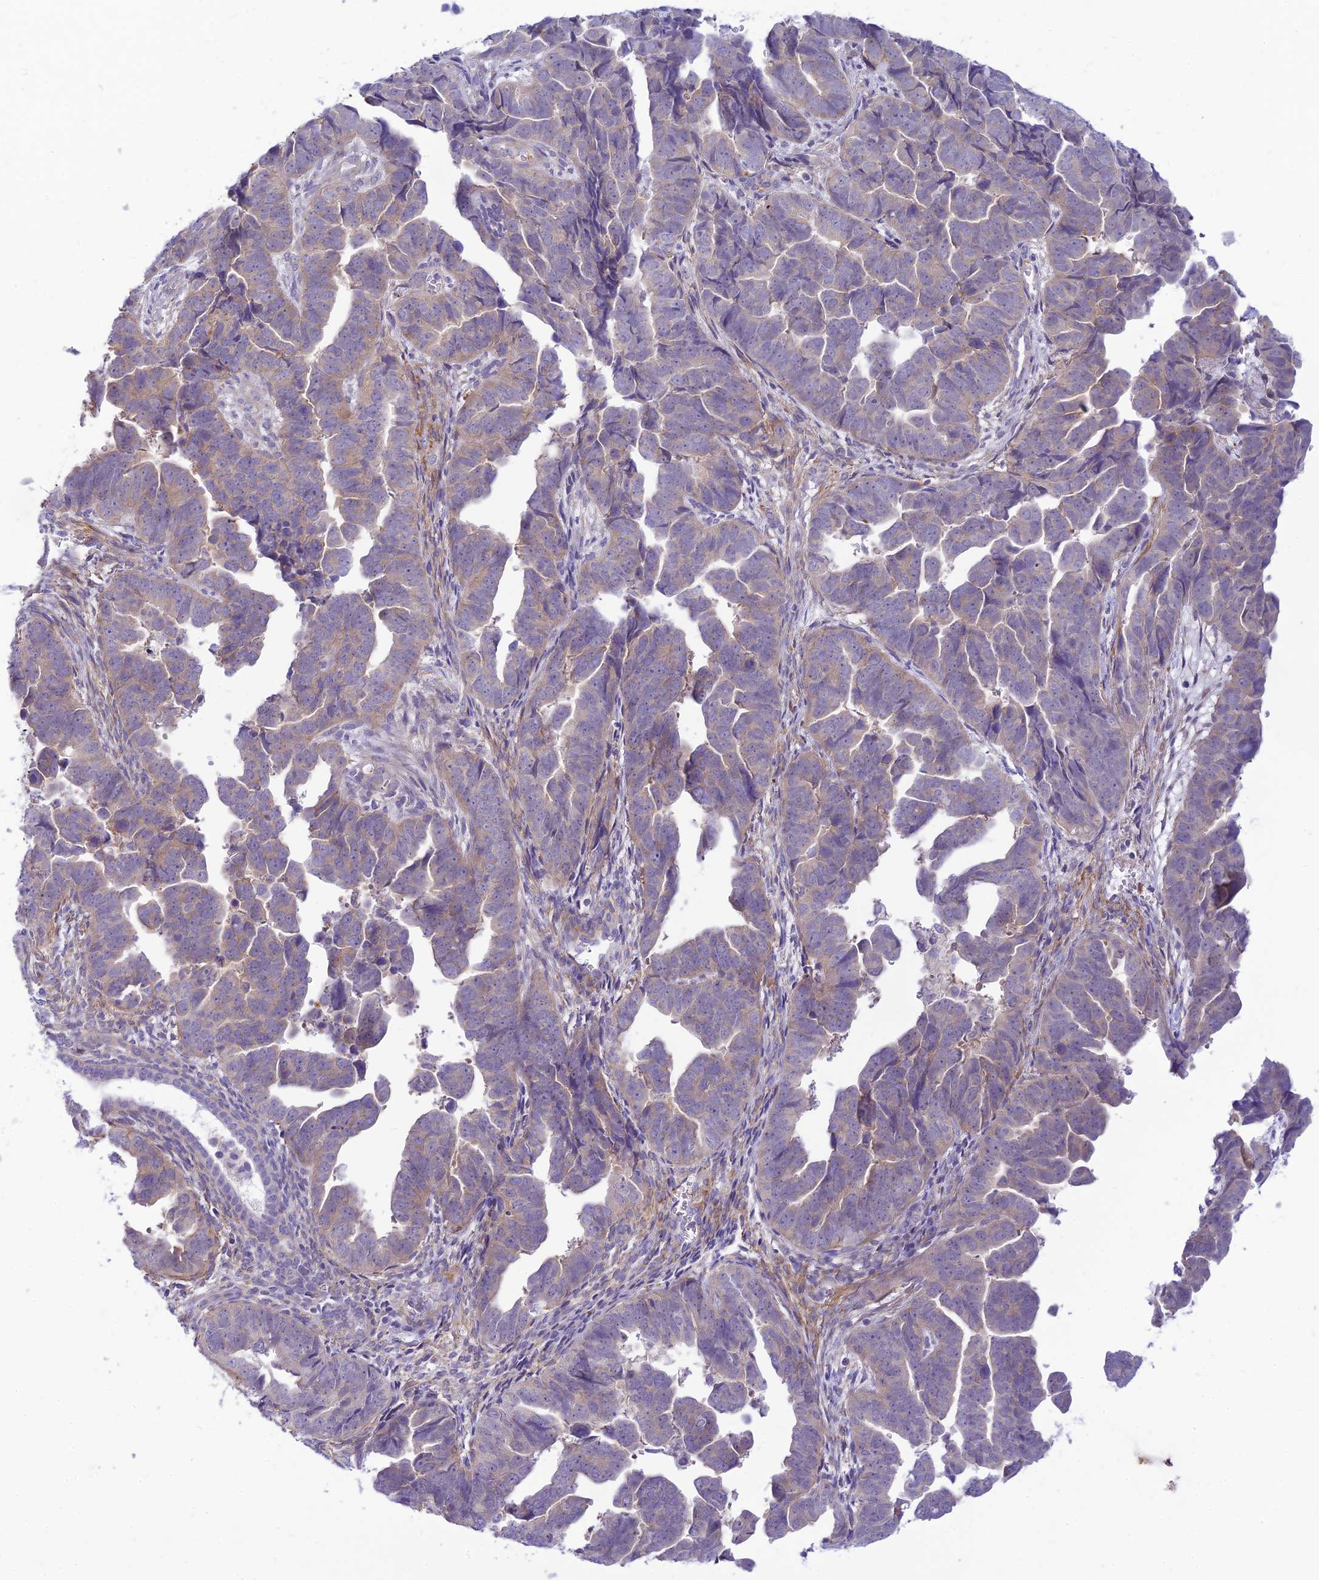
{"staining": {"intensity": "negative", "quantity": "none", "location": "none"}, "tissue": "endometrial cancer", "cell_type": "Tumor cells", "image_type": "cancer", "snomed": [{"axis": "morphology", "description": "Adenocarcinoma, NOS"}, {"axis": "topography", "description": "Endometrium"}], "caption": "Immunohistochemistry (IHC) of adenocarcinoma (endometrial) exhibits no positivity in tumor cells.", "gene": "FBXW4", "patient": {"sex": "female", "age": 75}}